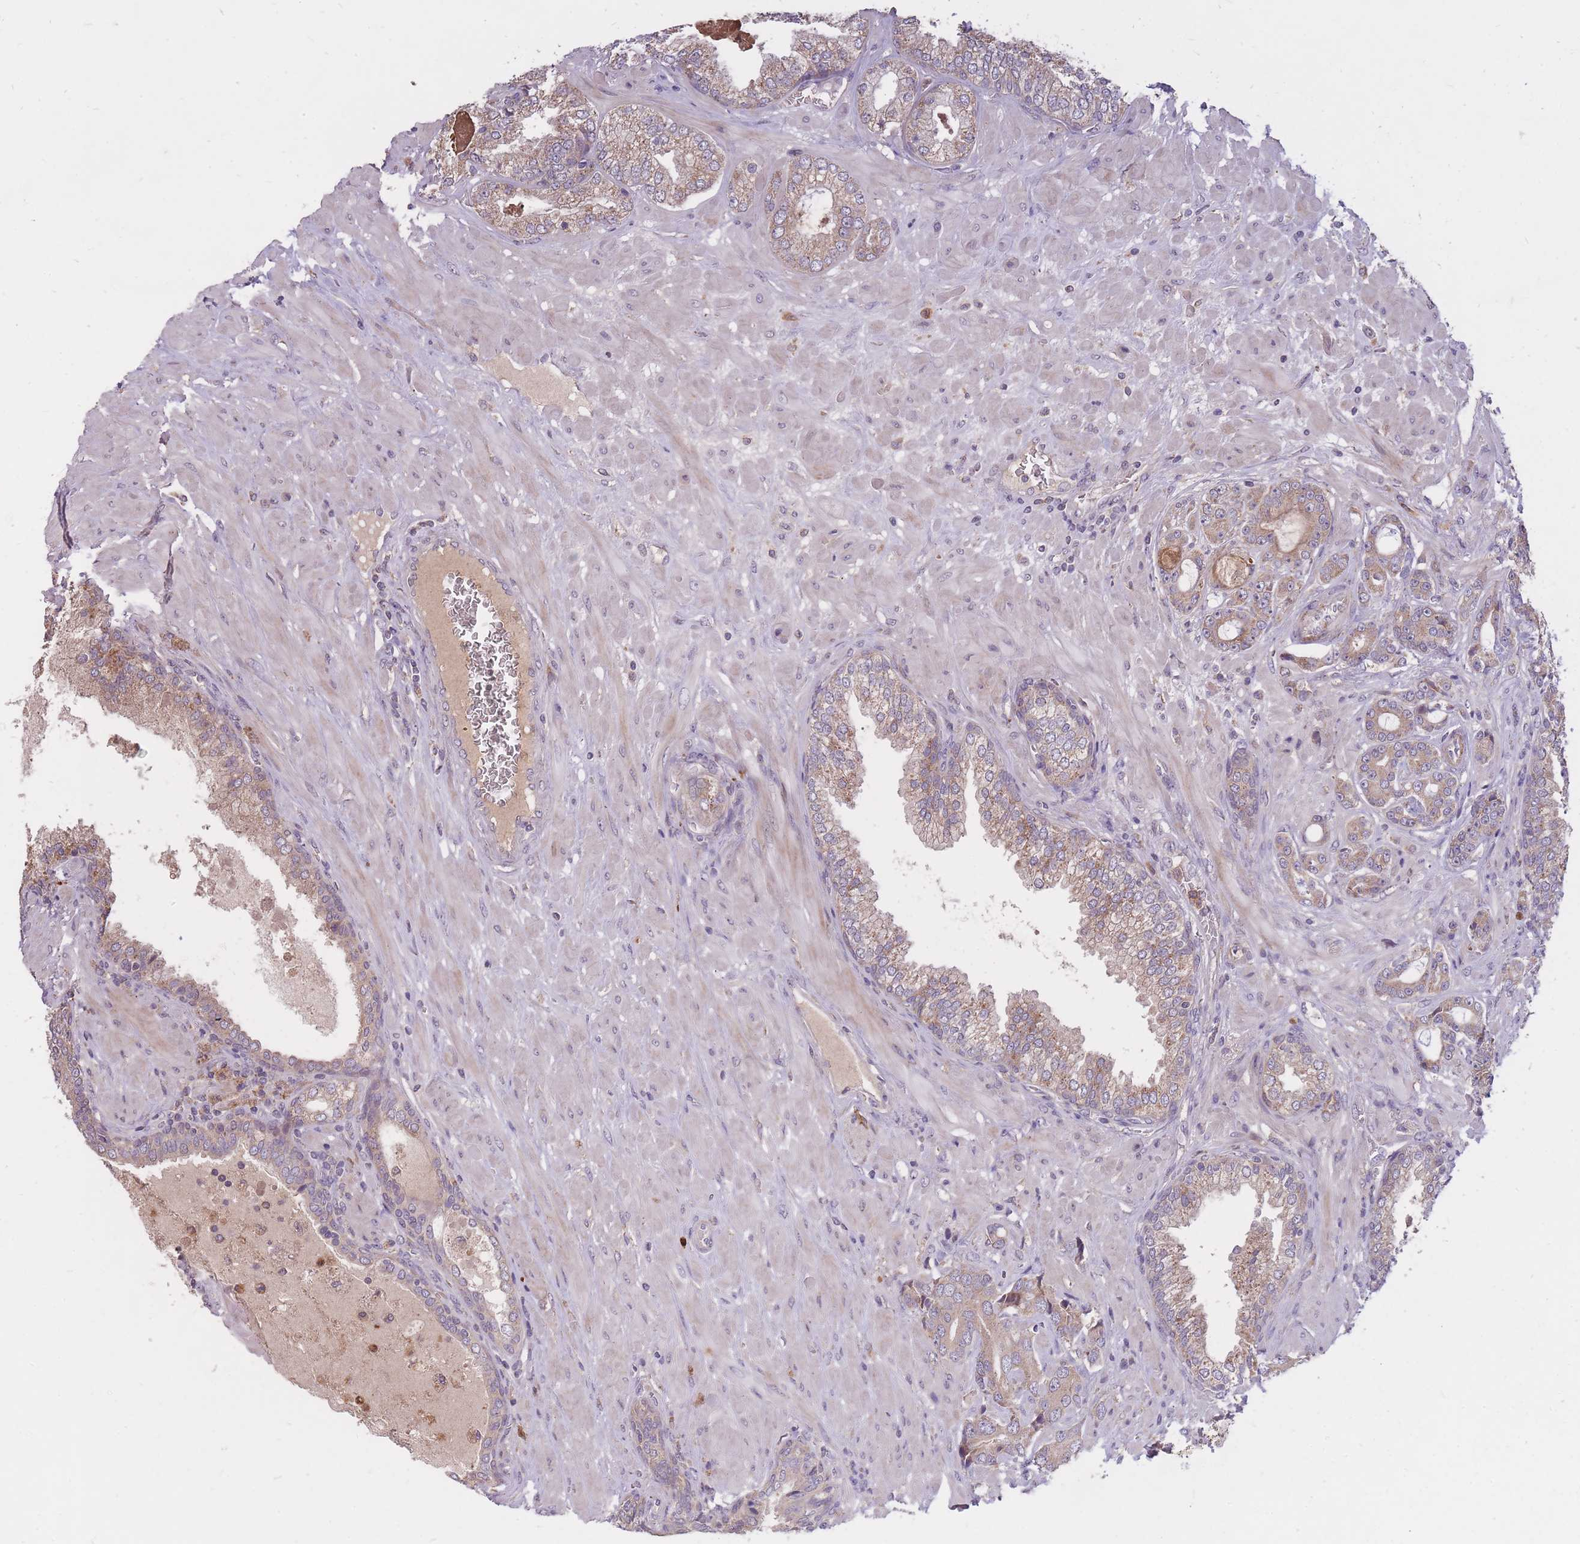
{"staining": {"intensity": "moderate", "quantity": ">75%", "location": "cytoplasmic/membranous"}, "tissue": "prostate cancer", "cell_type": "Tumor cells", "image_type": "cancer", "snomed": [{"axis": "morphology", "description": "Adenocarcinoma, High grade"}, {"axis": "topography", "description": "Prostate"}], "caption": "Protein expression analysis of prostate high-grade adenocarcinoma reveals moderate cytoplasmic/membranous expression in approximately >75% of tumor cells.", "gene": "IGF2BP2", "patient": {"sex": "male", "age": 55}}